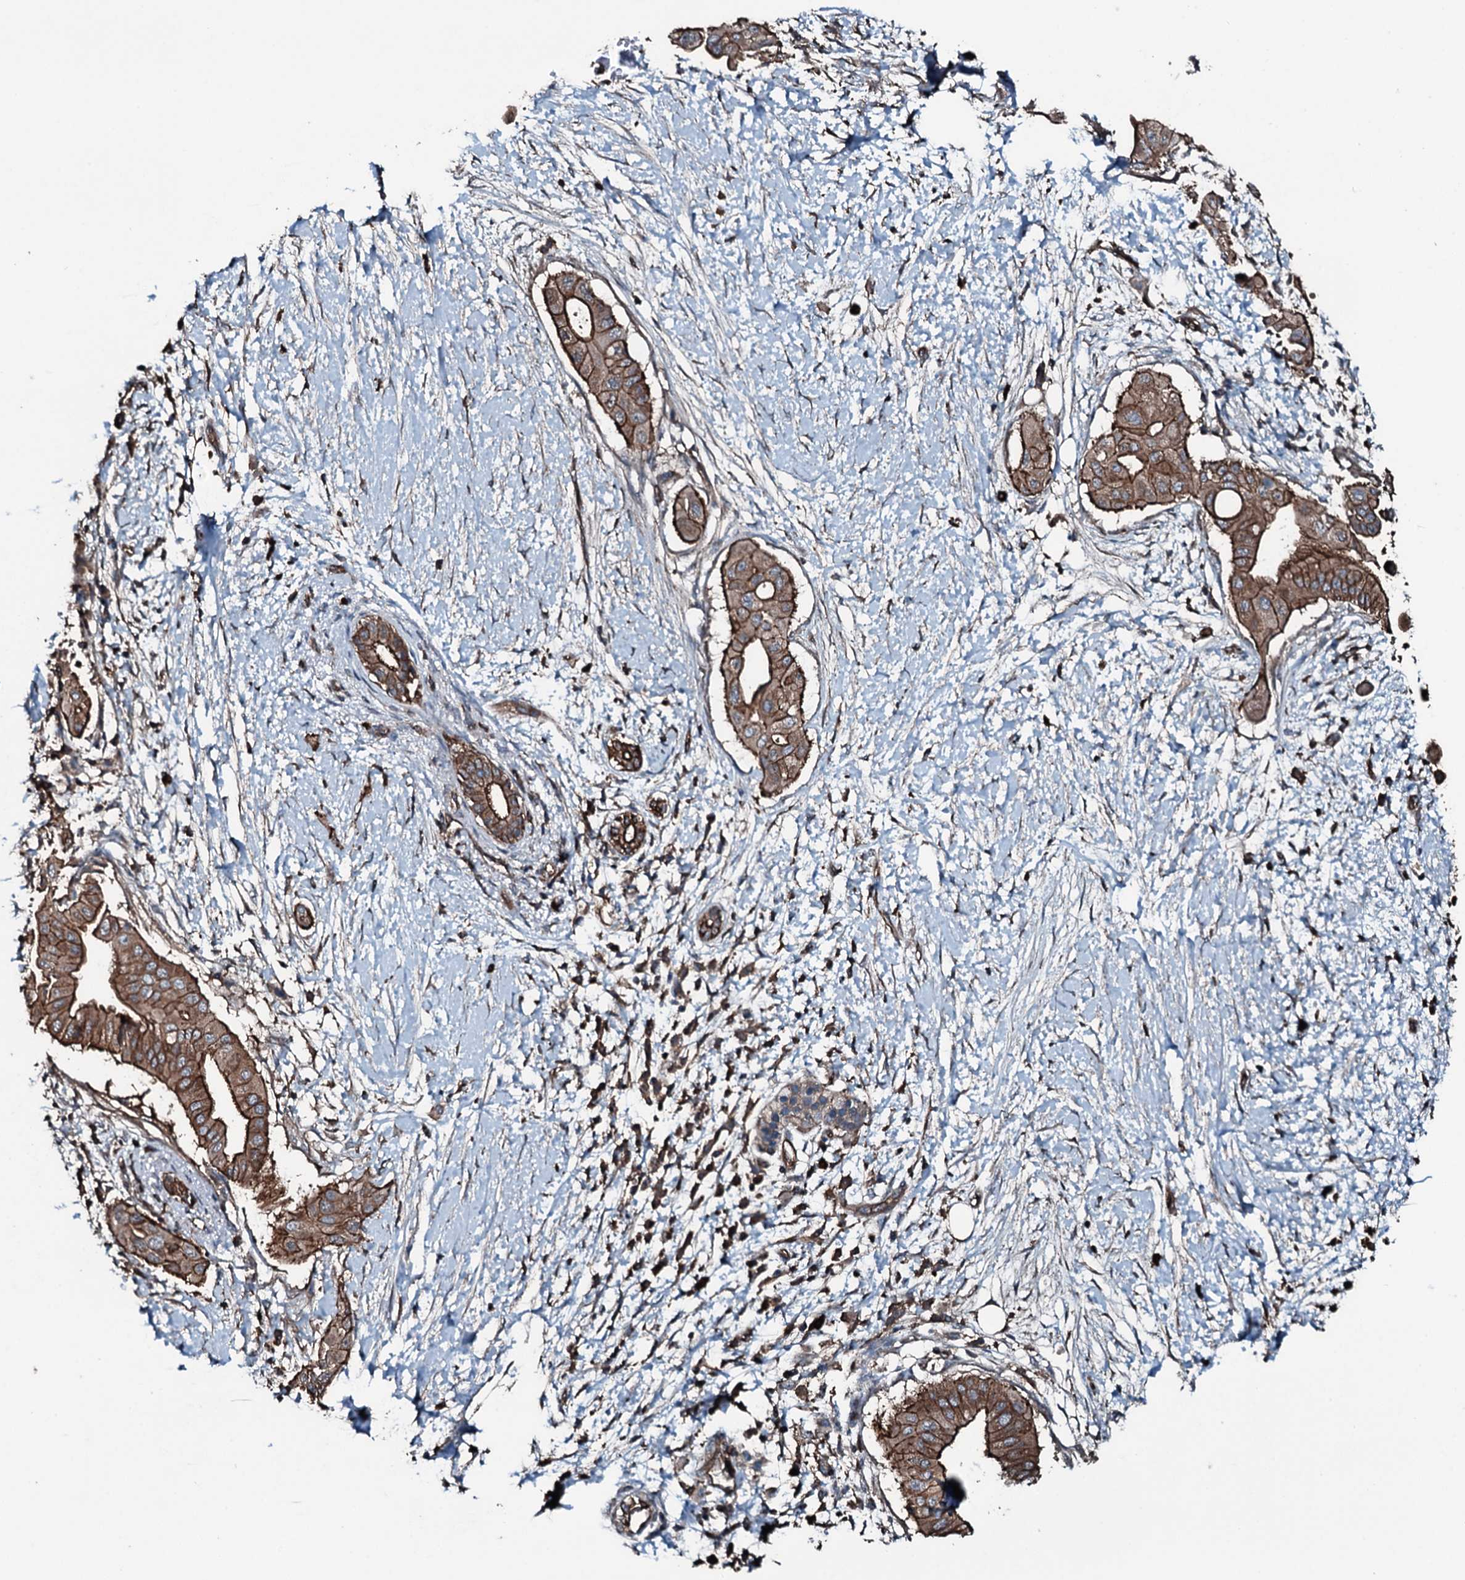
{"staining": {"intensity": "strong", "quantity": ">75%", "location": "cytoplasmic/membranous"}, "tissue": "pancreatic cancer", "cell_type": "Tumor cells", "image_type": "cancer", "snomed": [{"axis": "morphology", "description": "Adenocarcinoma, NOS"}, {"axis": "topography", "description": "Pancreas"}], "caption": "A high amount of strong cytoplasmic/membranous staining is appreciated in about >75% of tumor cells in pancreatic adenocarcinoma tissue. Immunohistochemistry stains the protein of interest in brown and the nuclei are stained blue.", "gene": "SLC25A38", "patient": {"sex": "male", "age": 68}}